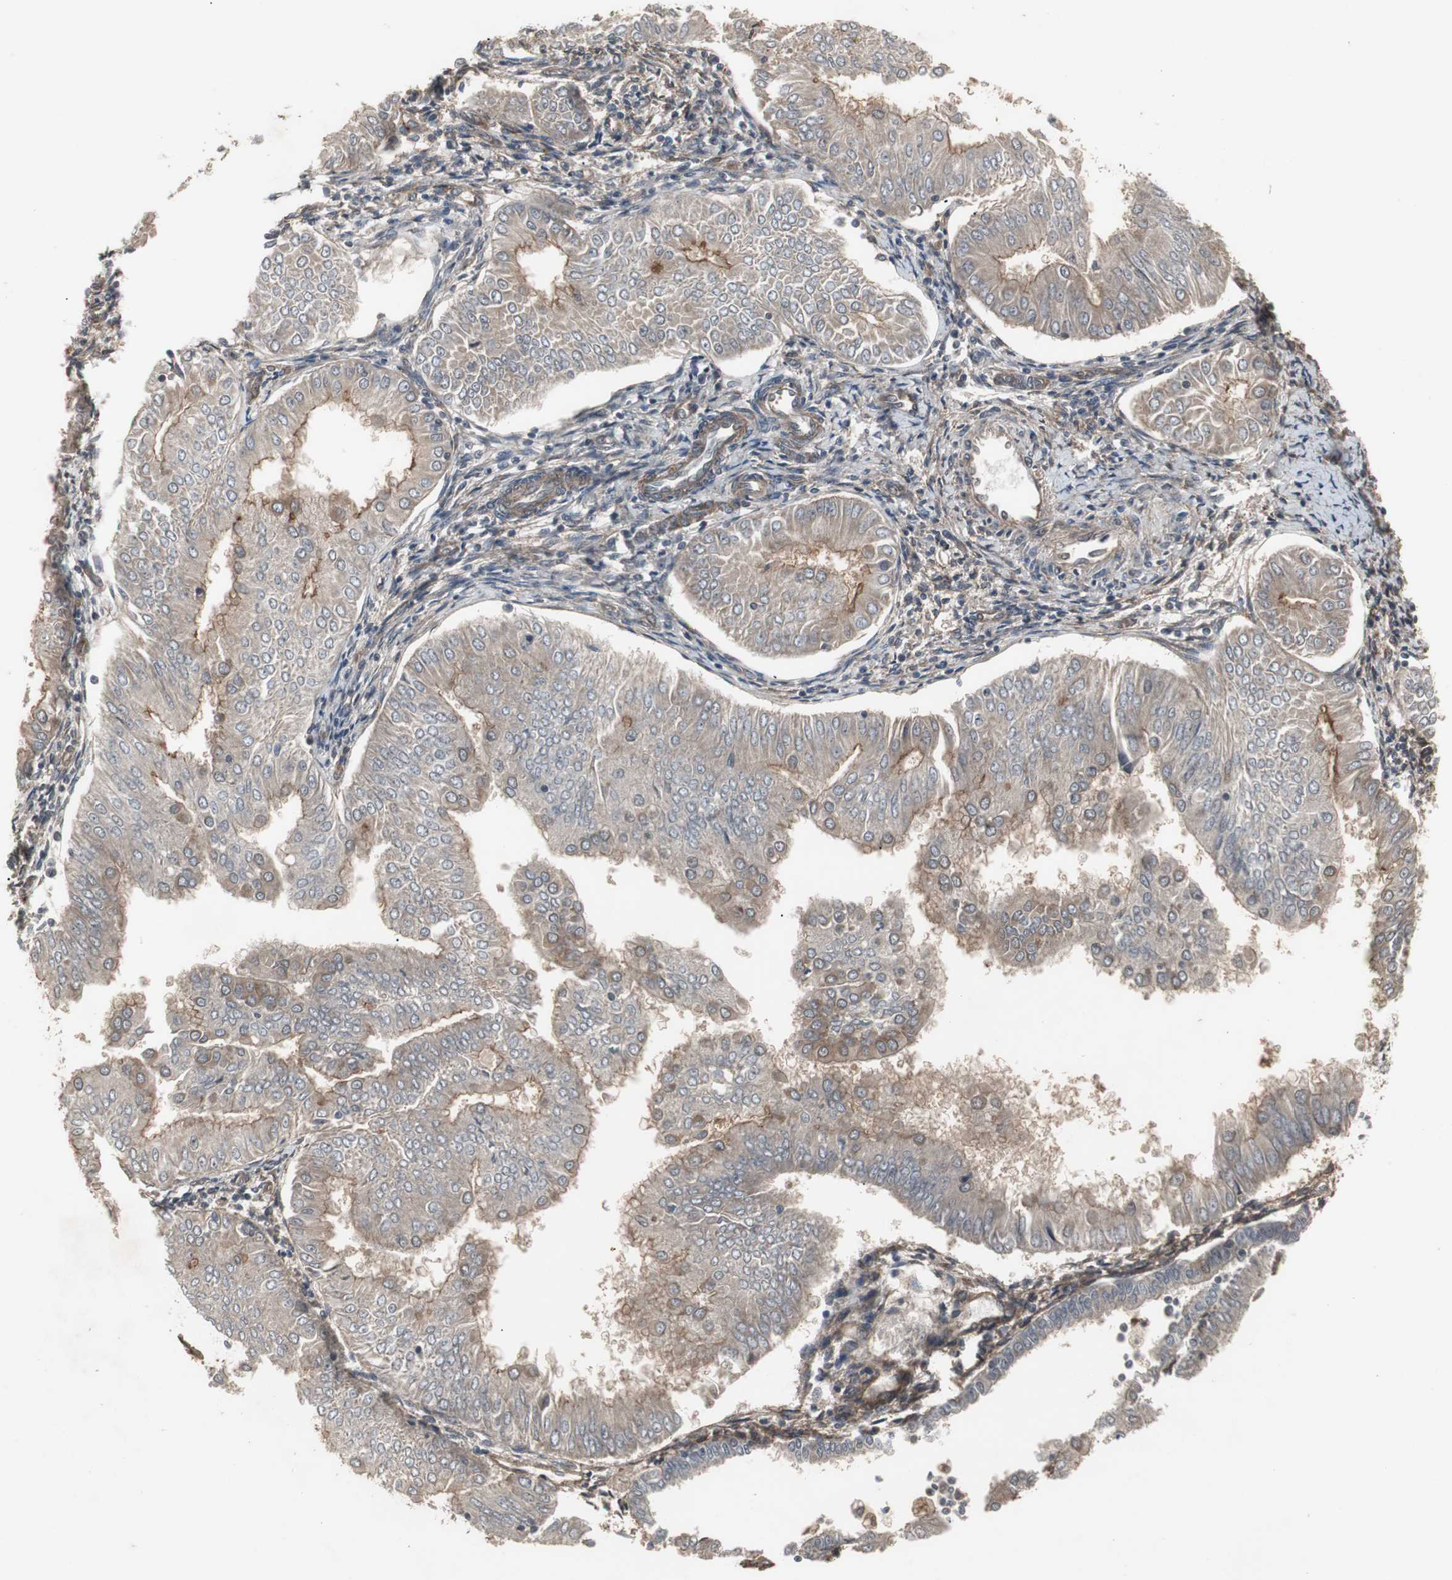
{"staining": {"intensity": "weak", "quantity": ">75%", "location": "cytoplasmic/membranous"}, "tissue": "endometrial cancer", "cell_type": "Tumor cells", "image_type": "cancer", "snomed": [{"axis": "morphology", "description": "Adenocarcinoma, NOS"}, {"axis": "topography", "description": "Endometrium"}], "caption": "Tumor cells demonstrate low levels of weak cytoplasmic/membranous positivity in about >75% of cells in human endometrial cancer.", "gene": "ATP2B2", "patient": {"sex": "female", "age": 53}}